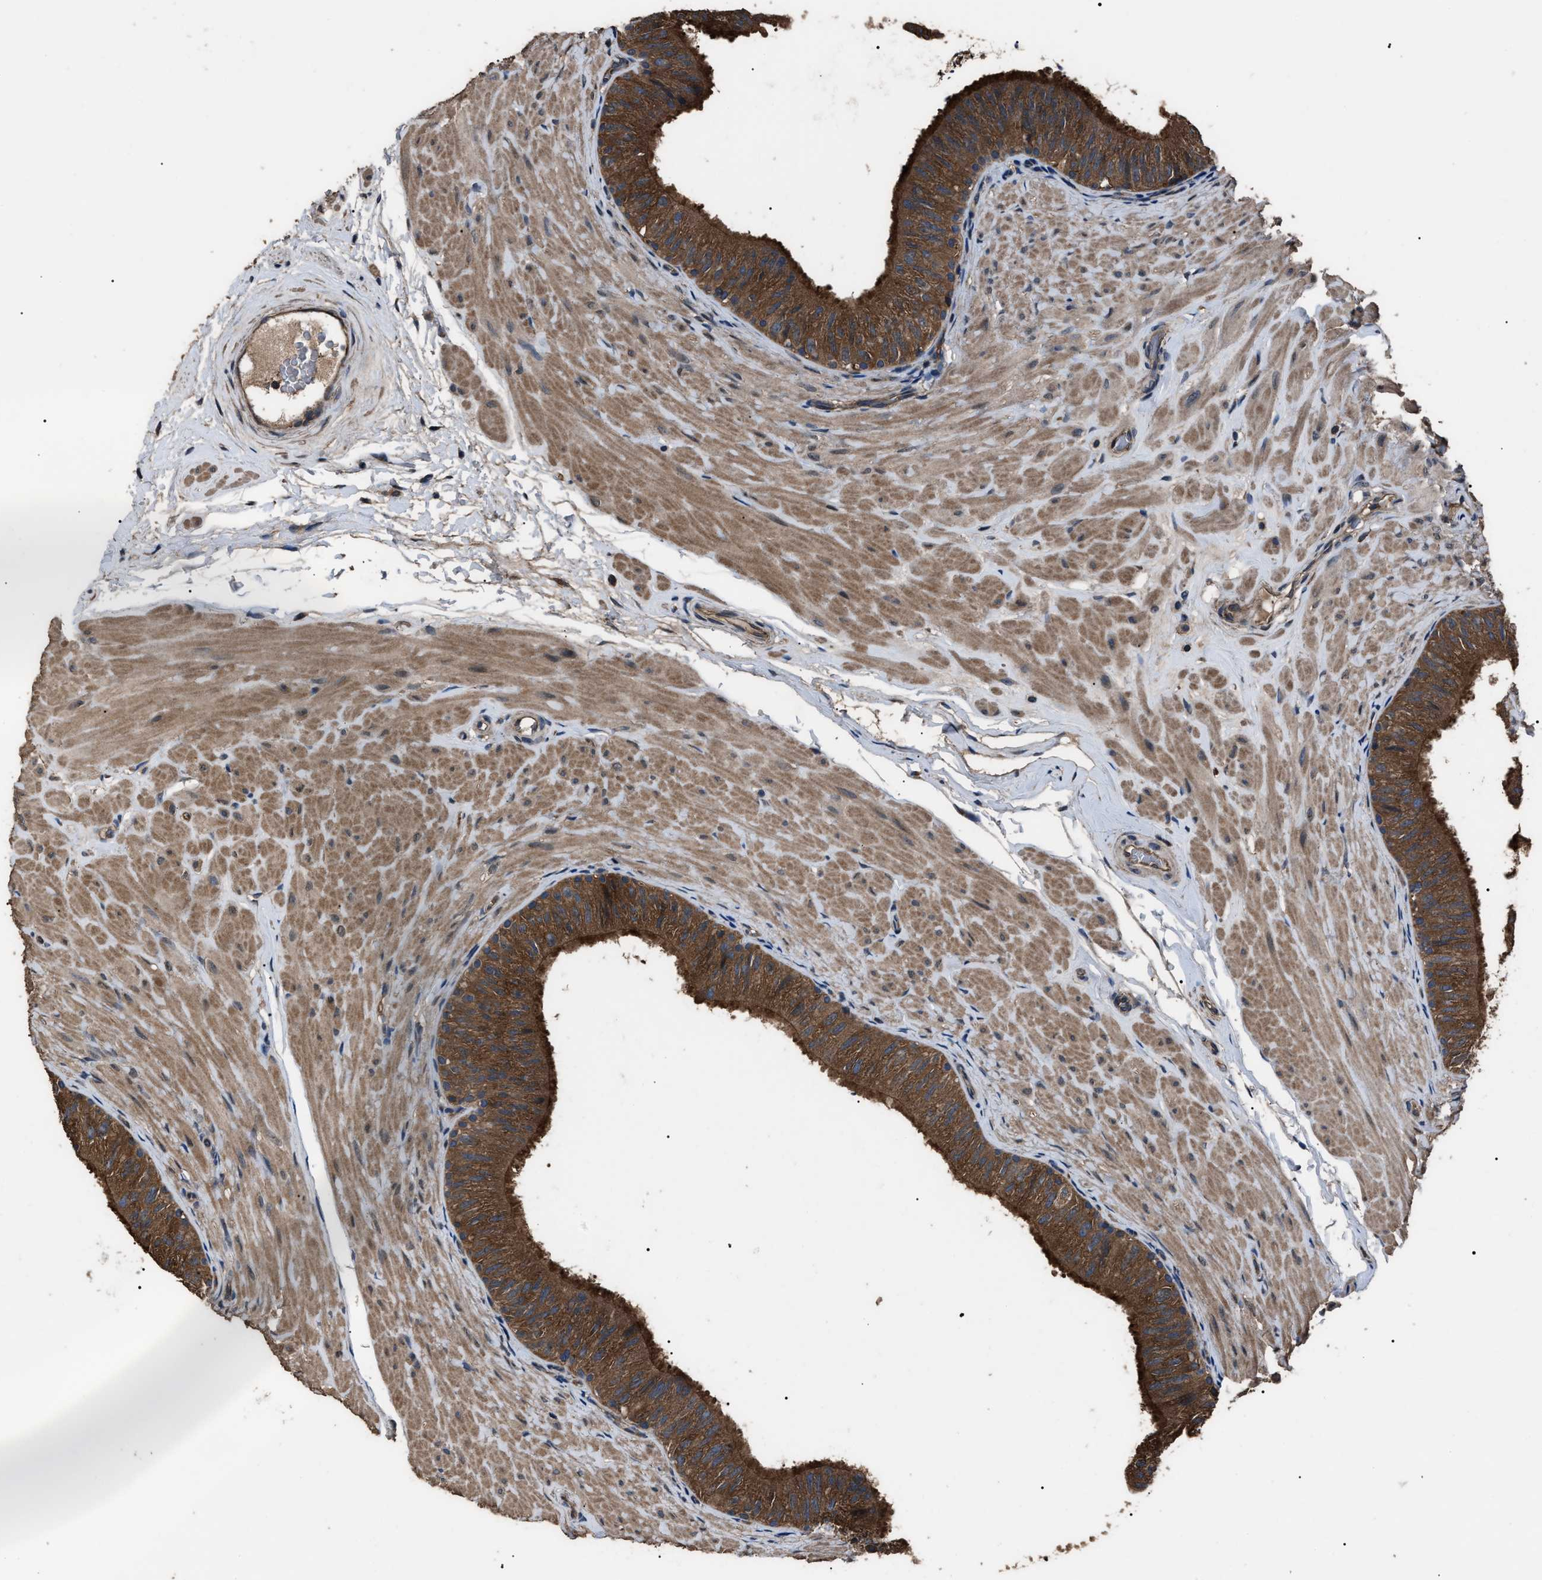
{"staining": {"intensity": "strong", "quantity": ">75%", "location": "cytoplasmic/membranous"}, "tissue": "epididymis", "cell_type": "Glandular cells", "image_type": "normal", "snomed": [{"axis": "morphology", "description": "Normal tissue, NOS"}, {"axis": "topography", "description": "Epididymis"}], "caption": "Epididymis stained with DAB (3,3'-diaminobenzidine) immunohistochemistry (IHC) displays high levels of strong cytoplasmic/membranous expression in approximately >75% of glandular cells. (Brightfield microscopy of DAB IHC at high magnification).", "gene": "RNF216", "patient": {"sex": "male", "age": 34}}